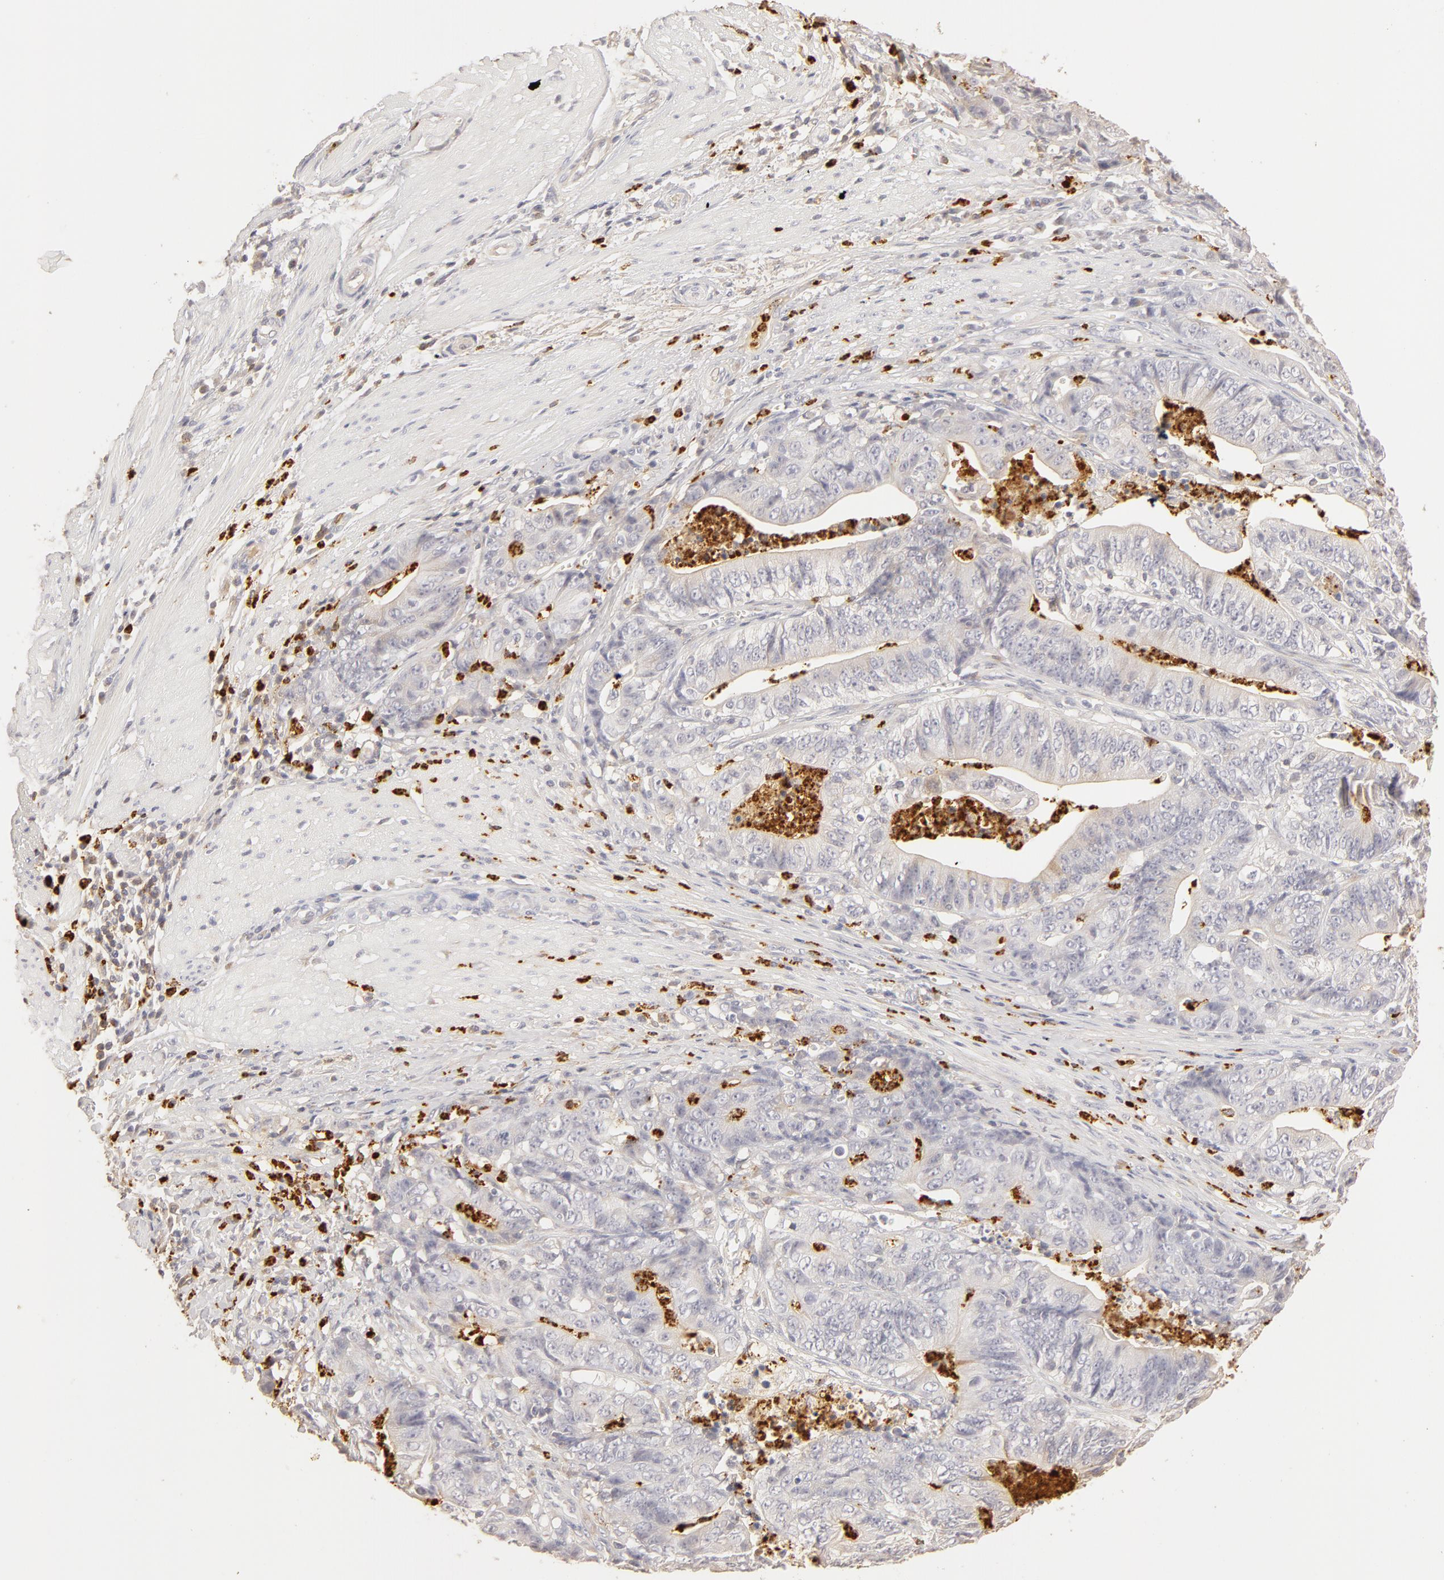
{"staining": {"intensity": "negative", "quantity": "none", "location": "none"}, "tissue": "stomach cancer", "cell_type": "Tumor cells", "image_type": "cancer", "snomed": [{"axis": "morphology", "description": "Adenocarcinoma, NOS"}, {"axis": "topography", "description": "Stomach, lower"}], "caption": "Immunohistochemistry (IHC) histopathology image of neoplastic tissue: stomach adenocarcinoma stained with DAB (3,3'-diaminobenzidine) shows no significant protein positivity in tumor cells.", "gene": "C1R", "patient": {"sex": "female", "age": 86}}